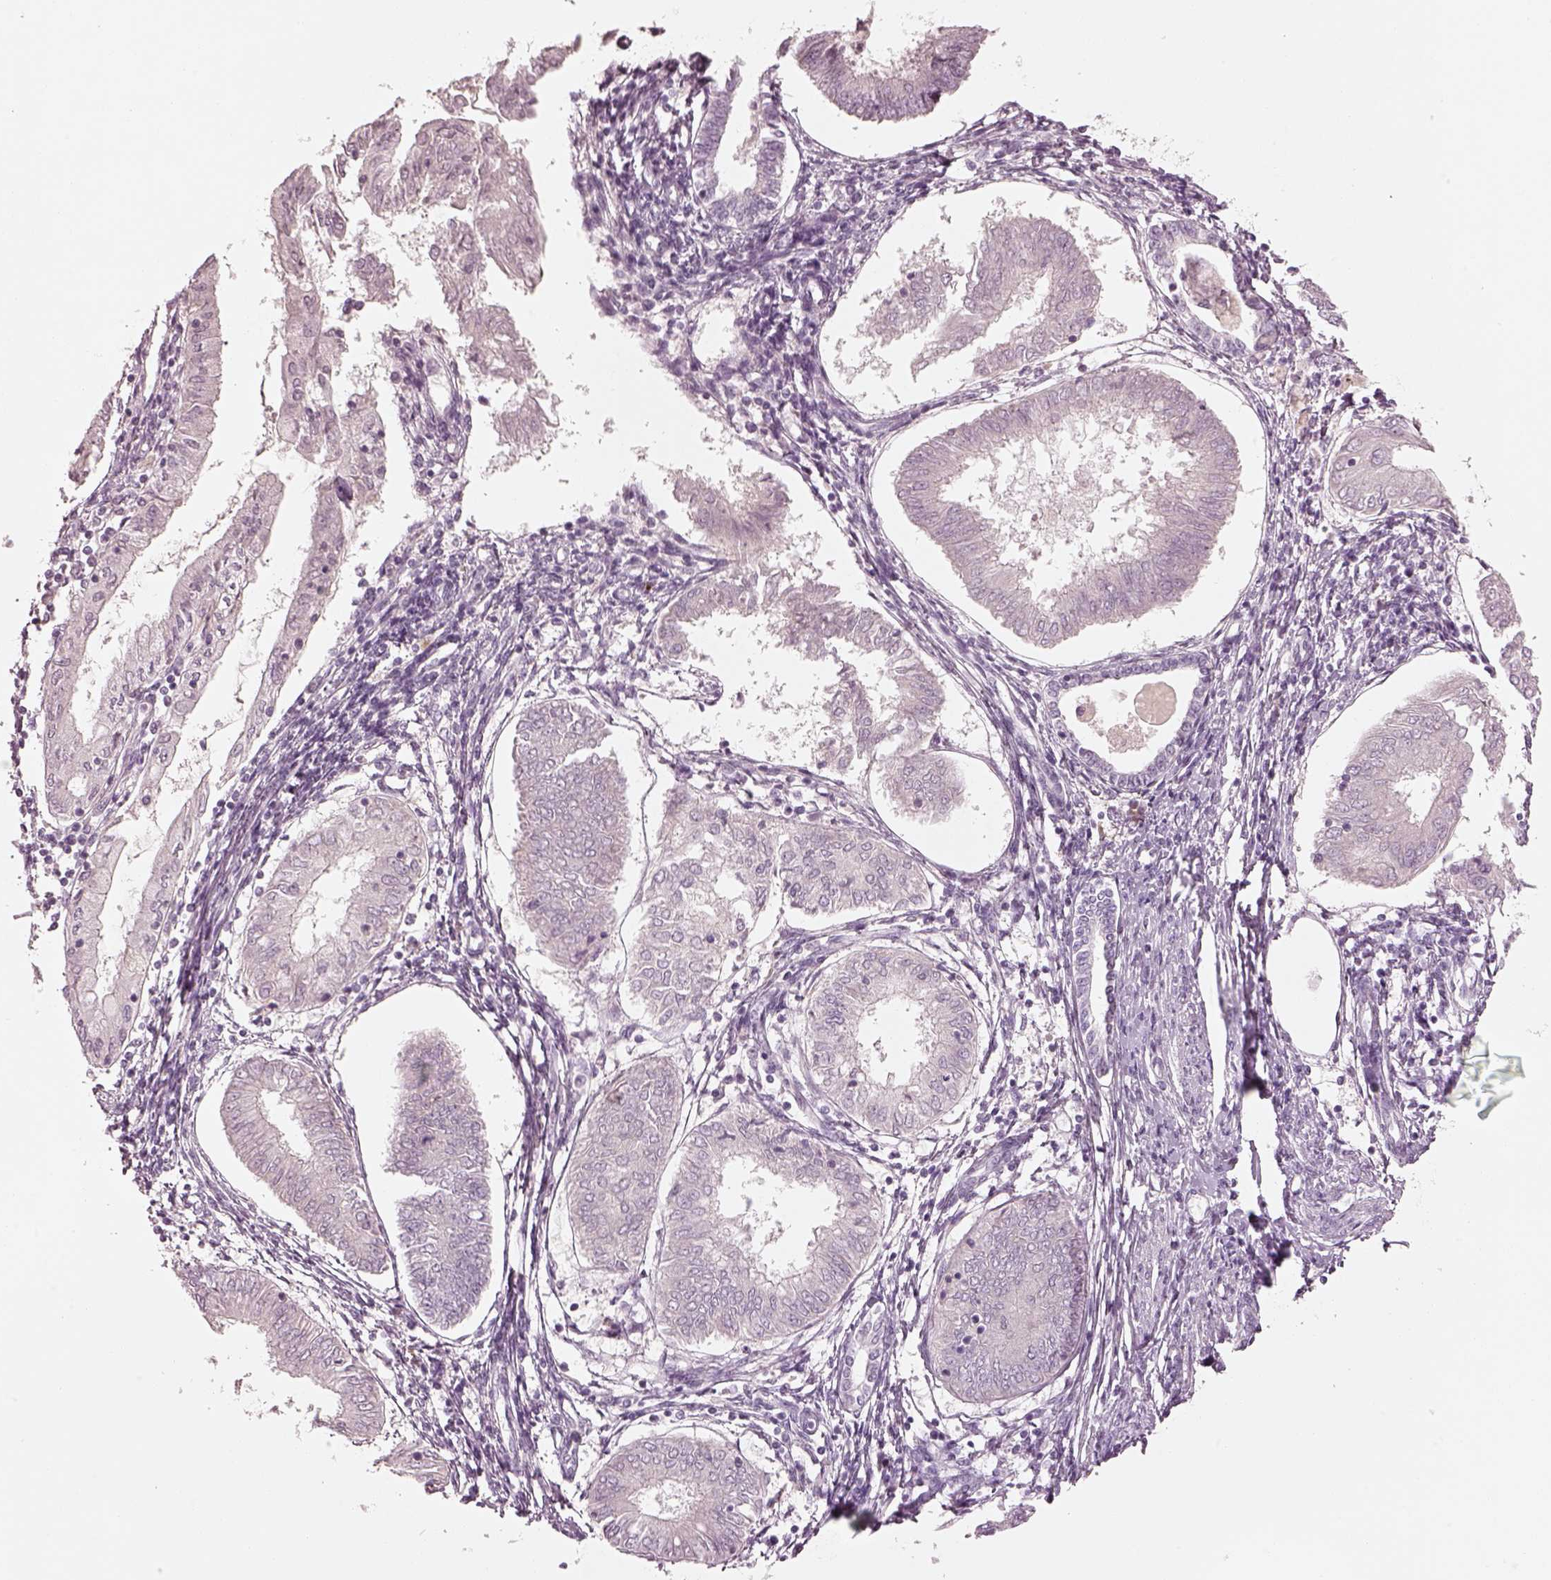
{"staining": {"intensity": "negative", "quantity": "none", "location": "none"}, "tissue": "endometrial cancer", "cell_type": "Tumor cells", "image_type": "cancer", "snomed": [{"axis": "morphology", "description": "Adenocarcinoma, NOS"}, {"axis": "topography", "description": "Endometrium"}], "caption": "IHC histopathology image of neoplastic tissue: endometrial cancer (adenocarcinoma) stained with DAB reveals no significant protein staining in tumor cells. The staining was performed using DAB to visualize the protein expression in brown, while the nuclei were stained in blue with hematoxylin (Magnification: 20x).", "gene": "SPATA6L", "patient": {"sex": "female", "age": 68}}